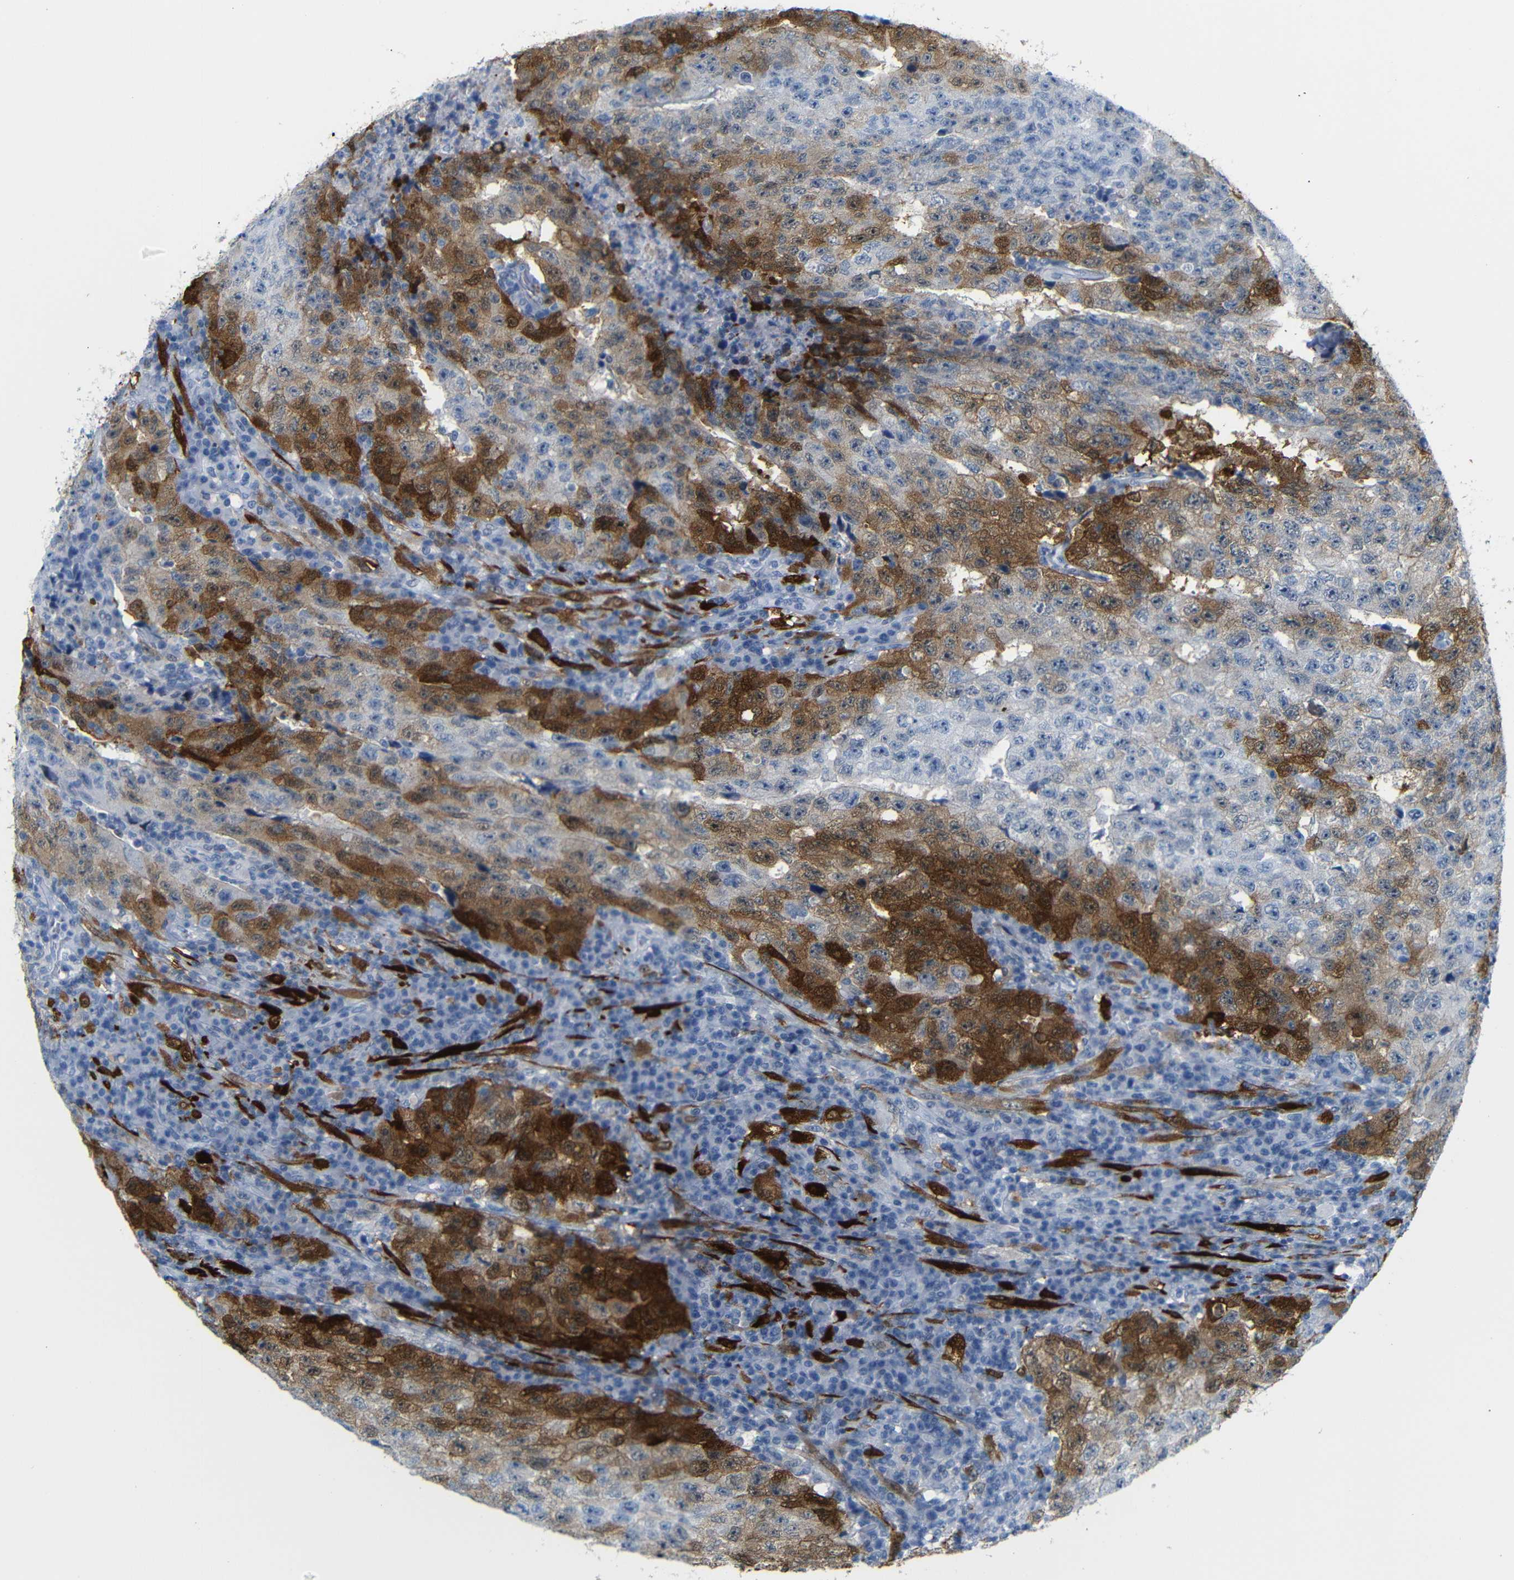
{"staining": {"intensity": "strong", "quantity": "25%-75%", "location": "cytoplasmic/membranous"}, "tissue": "testis cancer", "cell_type": "Tumor cells", "image_type": "cancer", "snomed": [{"axis": "morphology", "description": "Necrosis, NOS"}, {"axis": "morphology", "description": "Carcinoma, Embryonal, NOS"}, {"axis": "topography", "description": "Testis"}], "caption": "Strong cytoplasmic/membranous protein staining is identified in approximately 25%-75% of tumor cells in testis cancer.", "gene": "MT1A", "patient": {"sex": "male", "age": 19}}